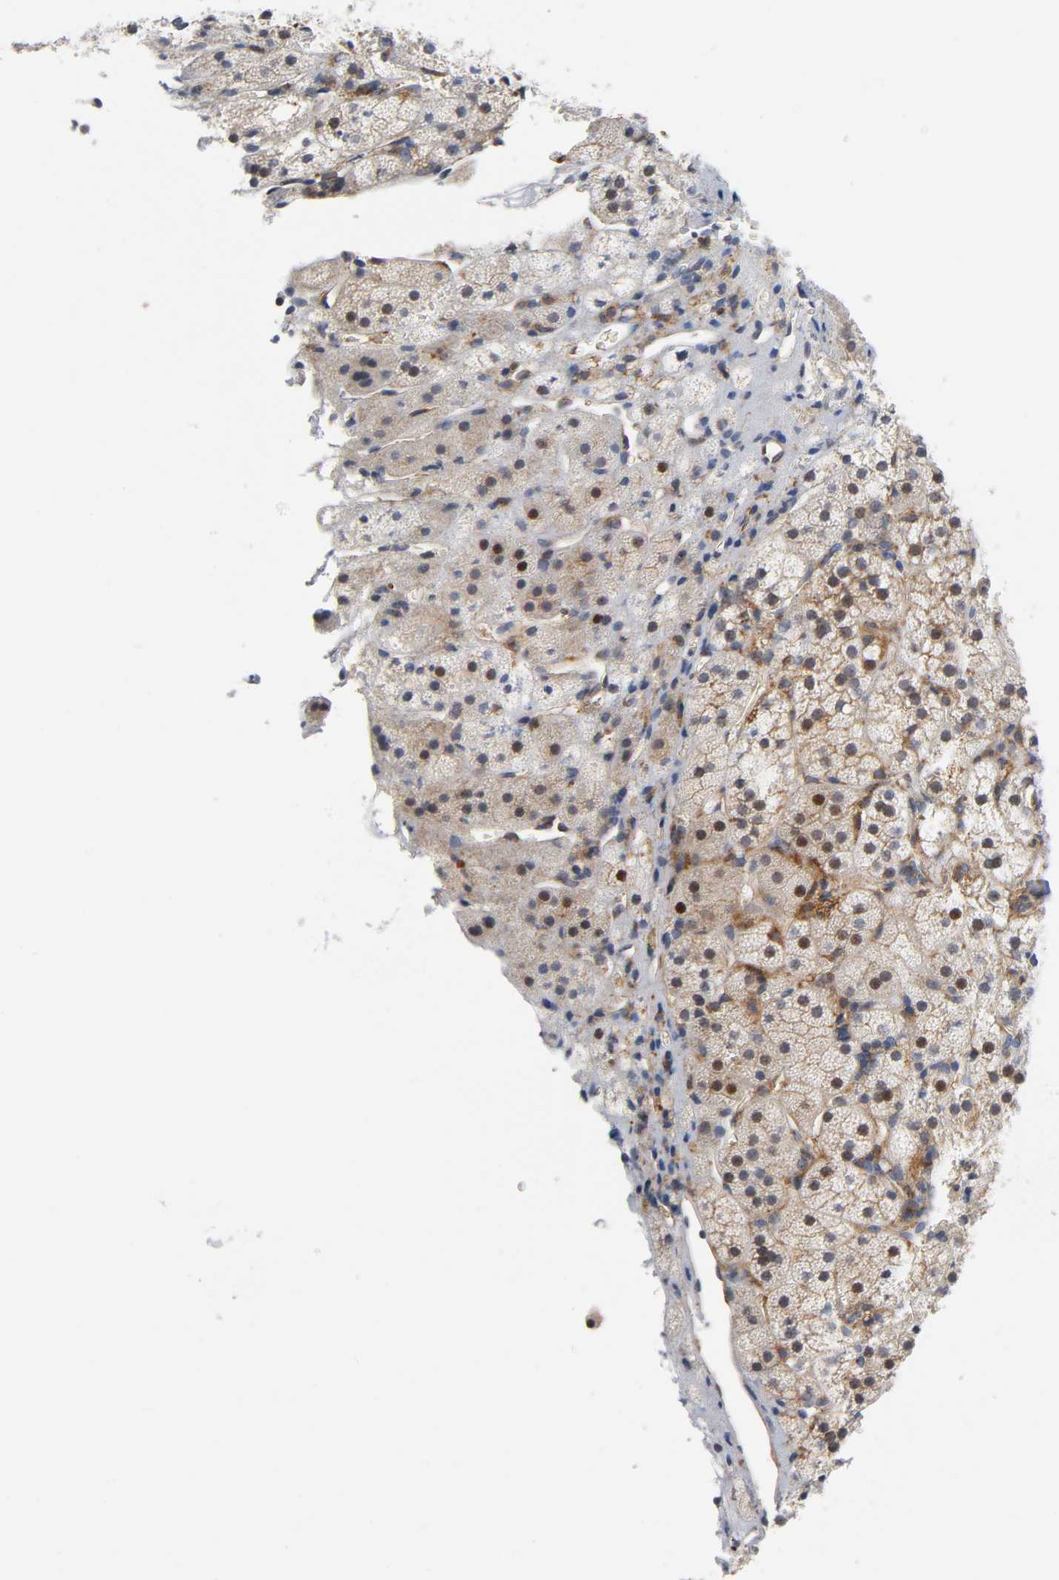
{"staining": {"intensity": "weak", "quantity": ">75%", "location": "cytoplasmic/membranous,nuclear"}, "tissue": "adrenal gland", "cell_type": "Glandular cells", "image_type": "normal", "snomed": [{"axis": "morphology", "description": "Normal tissue, NOS"}, {"axis": "topography", "description": "Adrenal gland"}], "caption": "High-magnification brightfield microscopy of benign adrenal gland stained with DAB (brown) and counterstained with hematoxylin (blue). glandular cells exhibit weak cytoplasmic/membranous,nuclear positivity is identified in about>75% of cells. Immunohistochemistry (ihc) stains the protein of interest in brown and the nuclei are stained blue.", "gene": "CD2AP", "patient": {"sex": "female", "age": 44}}